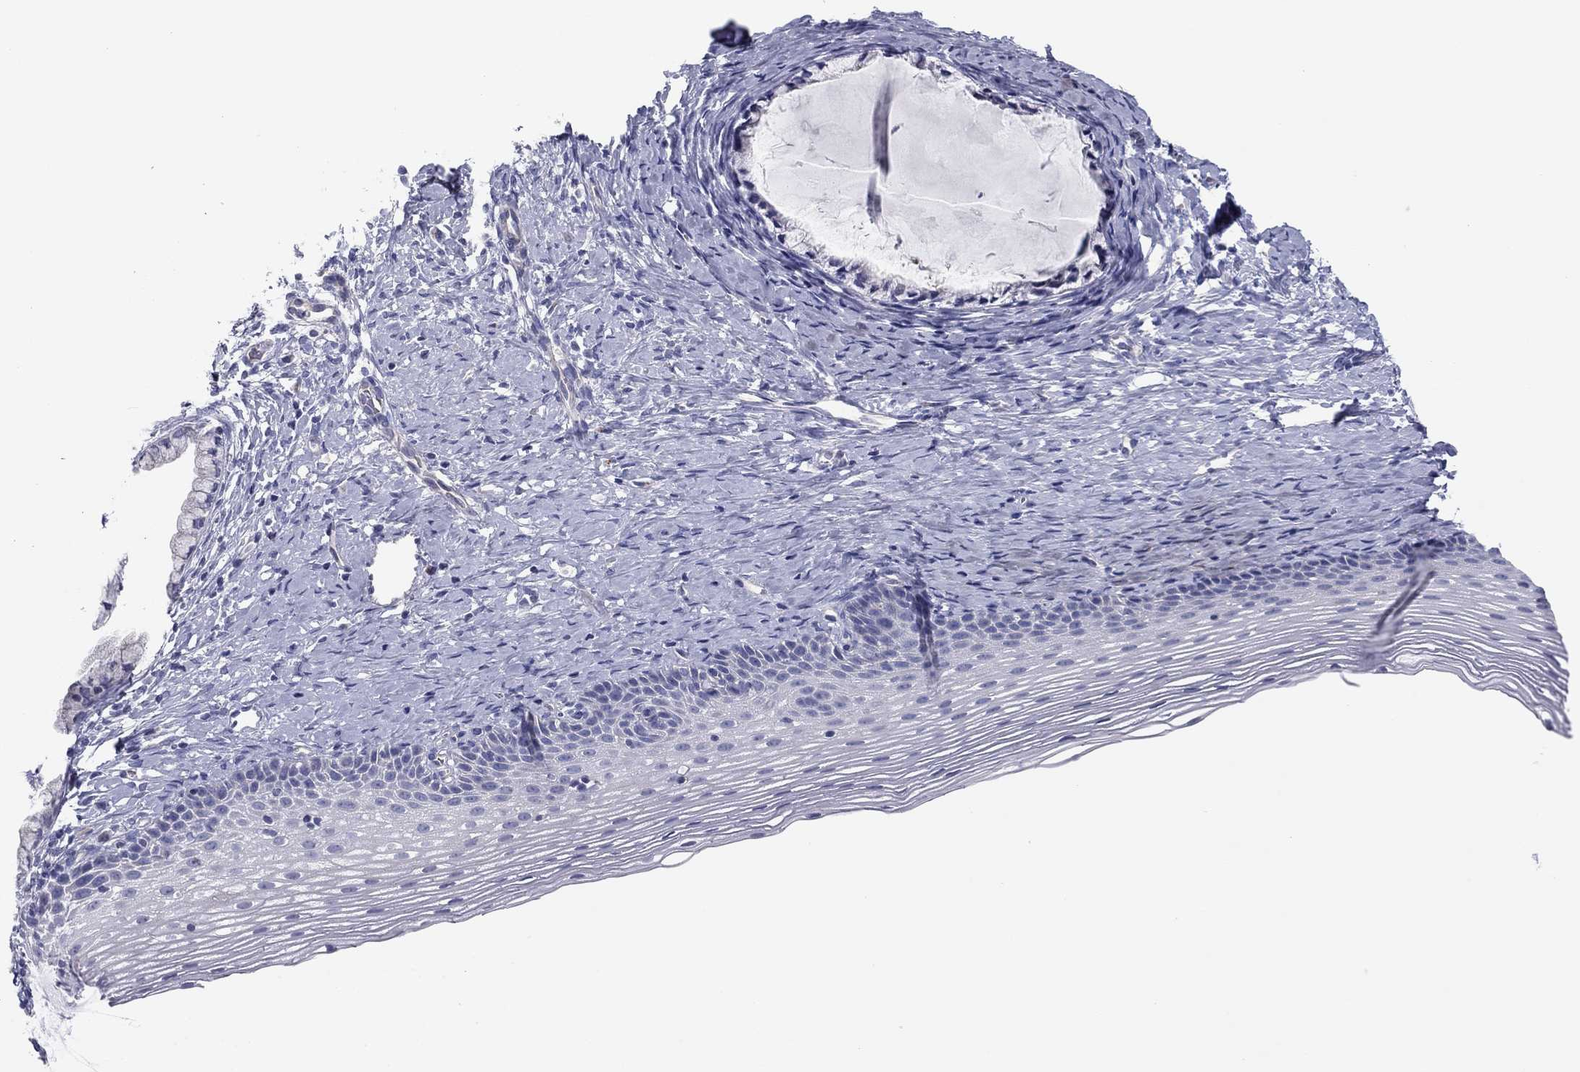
{"staining": {"intensity": "negative", "quantity": "none", "location": "none"}, "tissue": "cervix", "cell_type": "Glandular cells", "image_type": "normal", "snomed": [{"axis": "morphology", "description": "Normal tissue, NOS"}, {"axis": "topography", "description": "Cervix"}], "caption": "This micrograph is of benign cervix stained with IHC to label a protein in brown with the nuclei are counter-stained blue. There is no staining in glandular cells.", "gene": "SEPTIN3", "patient": {"sex": "female", "age": 39}}